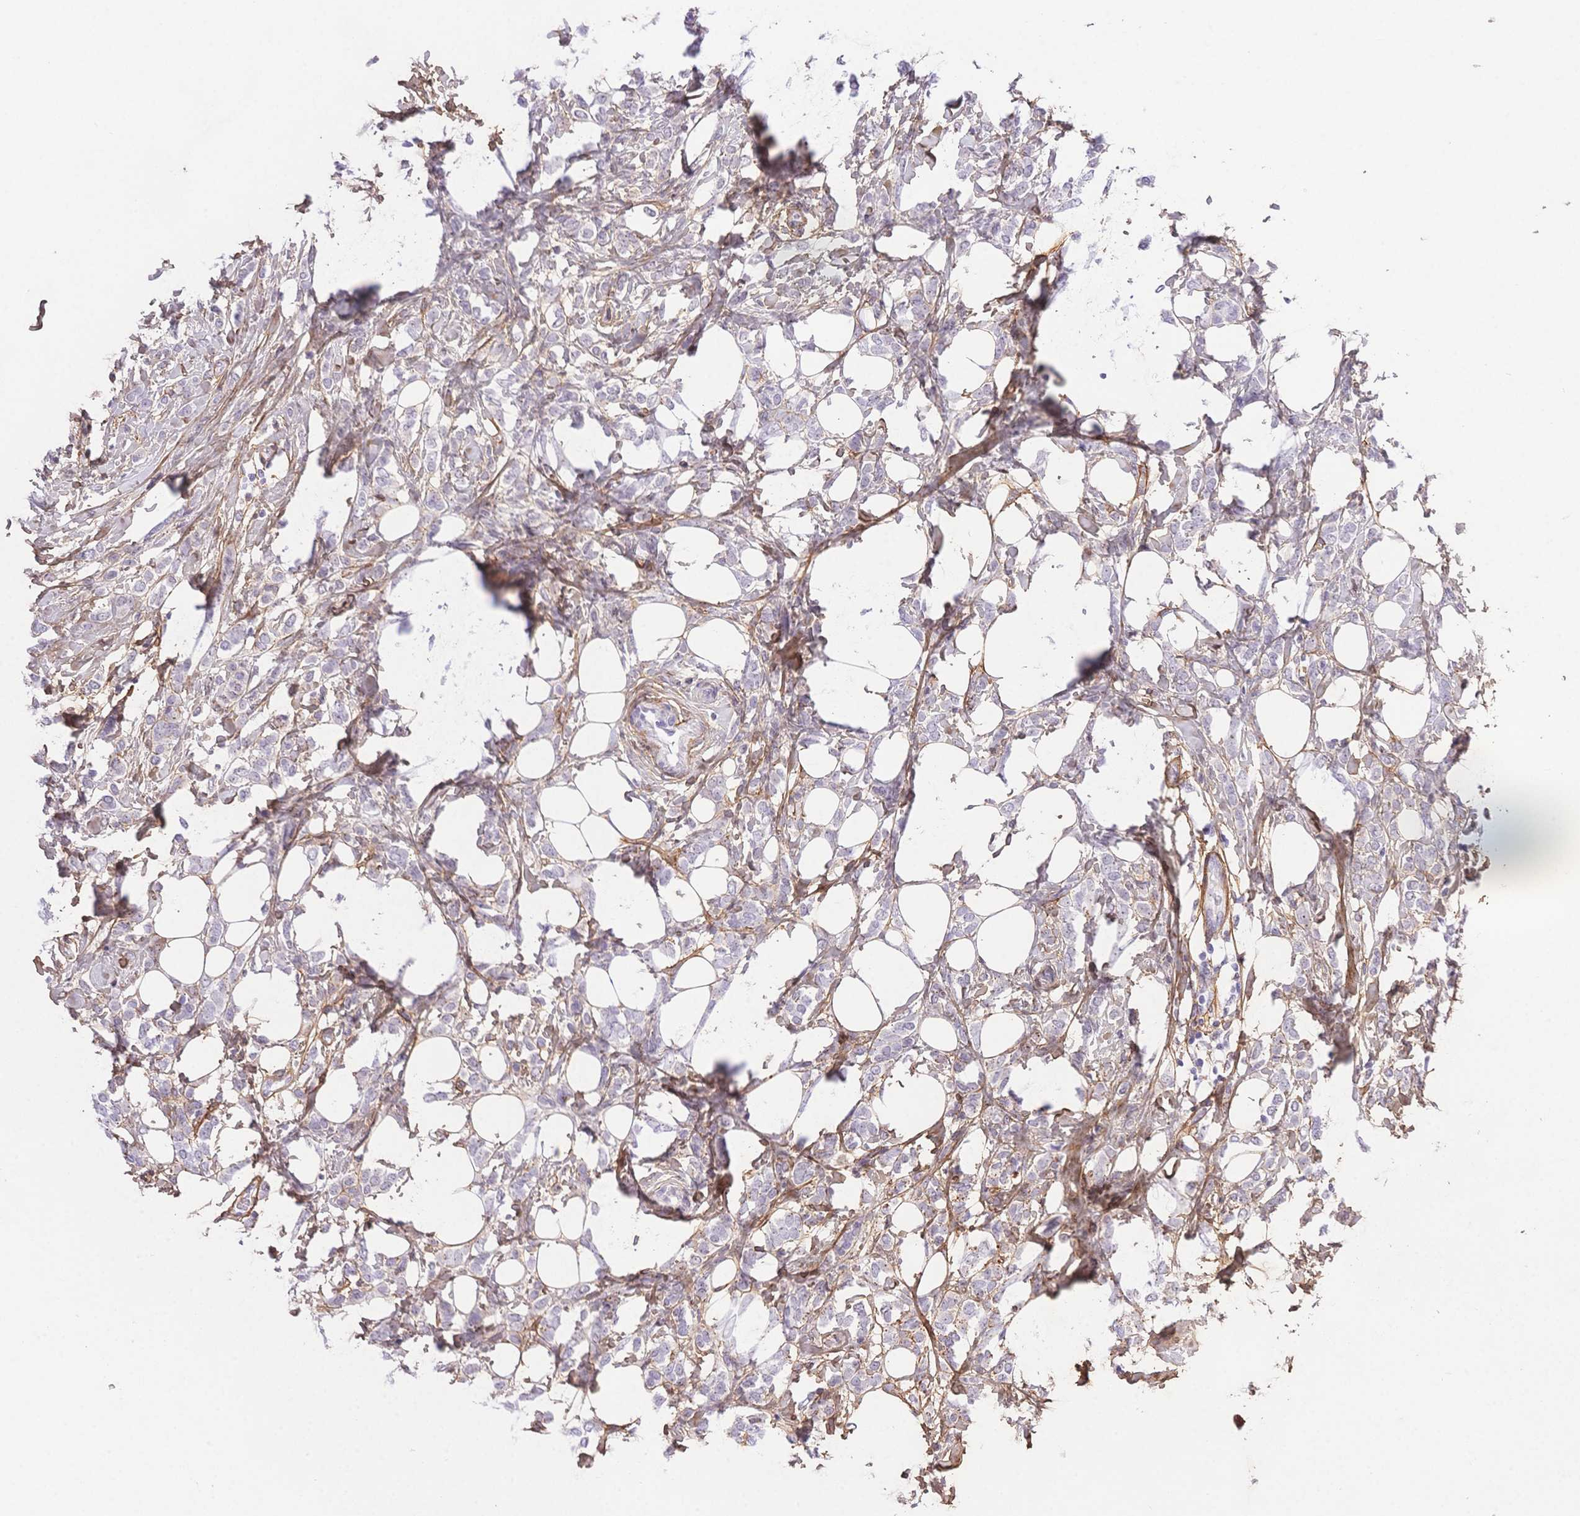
{"staining": {"intensity": "negative", "quantity": "none", "location": "none"}, "tissue": "breast cancer", "cell_type": "Tumor cells", "image_type": "cancer", "snomed": [{"axis": "morphology", "description": "Lobular carcinoma"}, {"axis": "topography", "description": "Breast"}], "caption": "Tumor cells show no significant positivity in breast lobular carcinoma.", "gene": "PDZD2", "patient": {"sex": "female", "age": 49}}